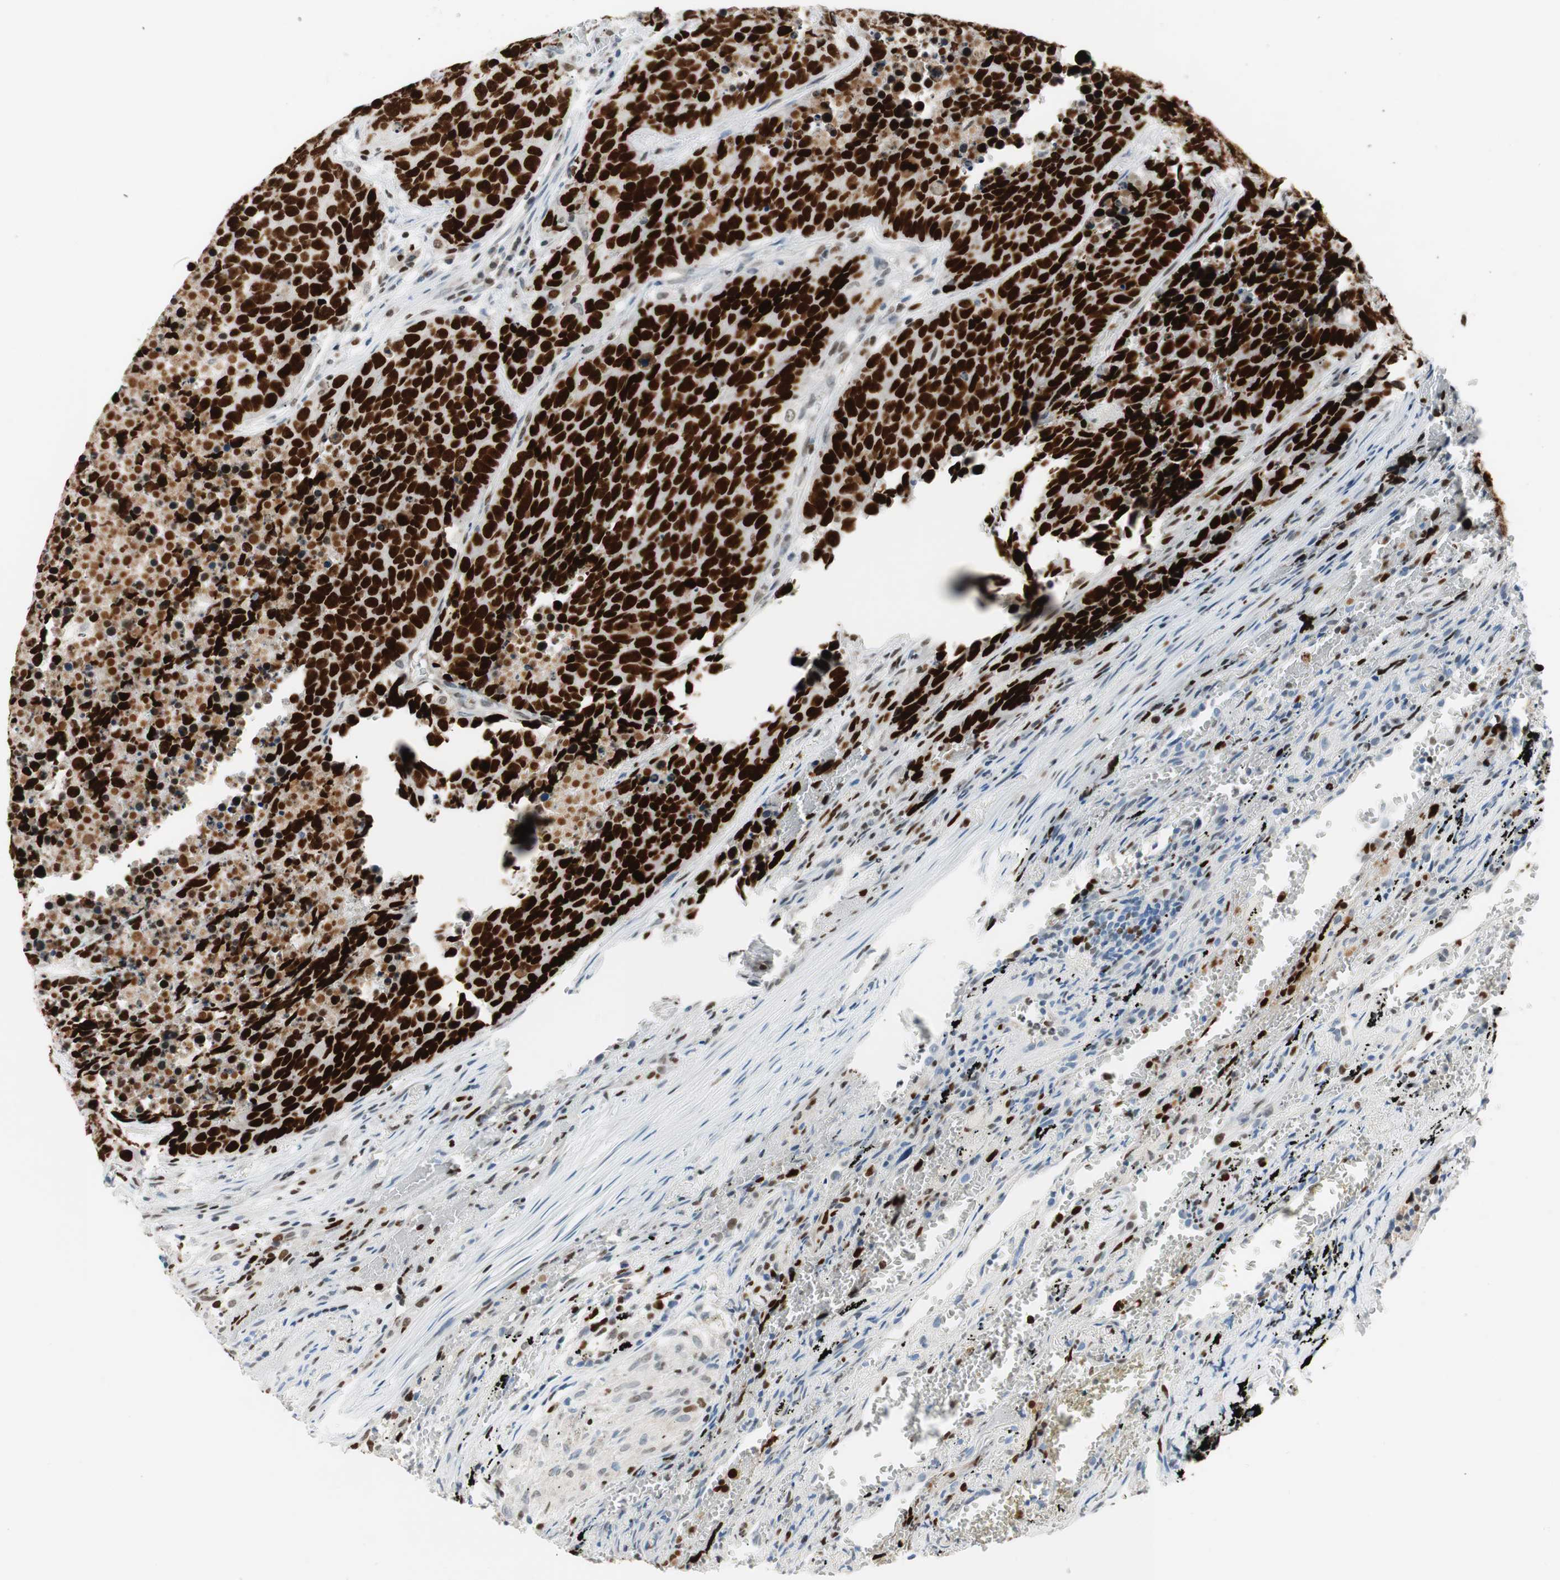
{"staining": {"intensity": "strong", "quantity": ">75%", "location": "nuclear"}, "tissue": "carcinoid", "cell_type": "Tumor cells", "image_type": "cancer", "snomed": [{"axis": "morphology", "description": "Carcinoid, malignant, NOS"}, {"axis": "topography", "description": "Lung"}], "caption": "This is an image of immunohistochemistry (IHC) staining of carcinoid (malignant), which shows strong positivity in the nuclear of tumor cells.", "gene": "EZH2", "patient": {"sex": "male", "age": 60}}